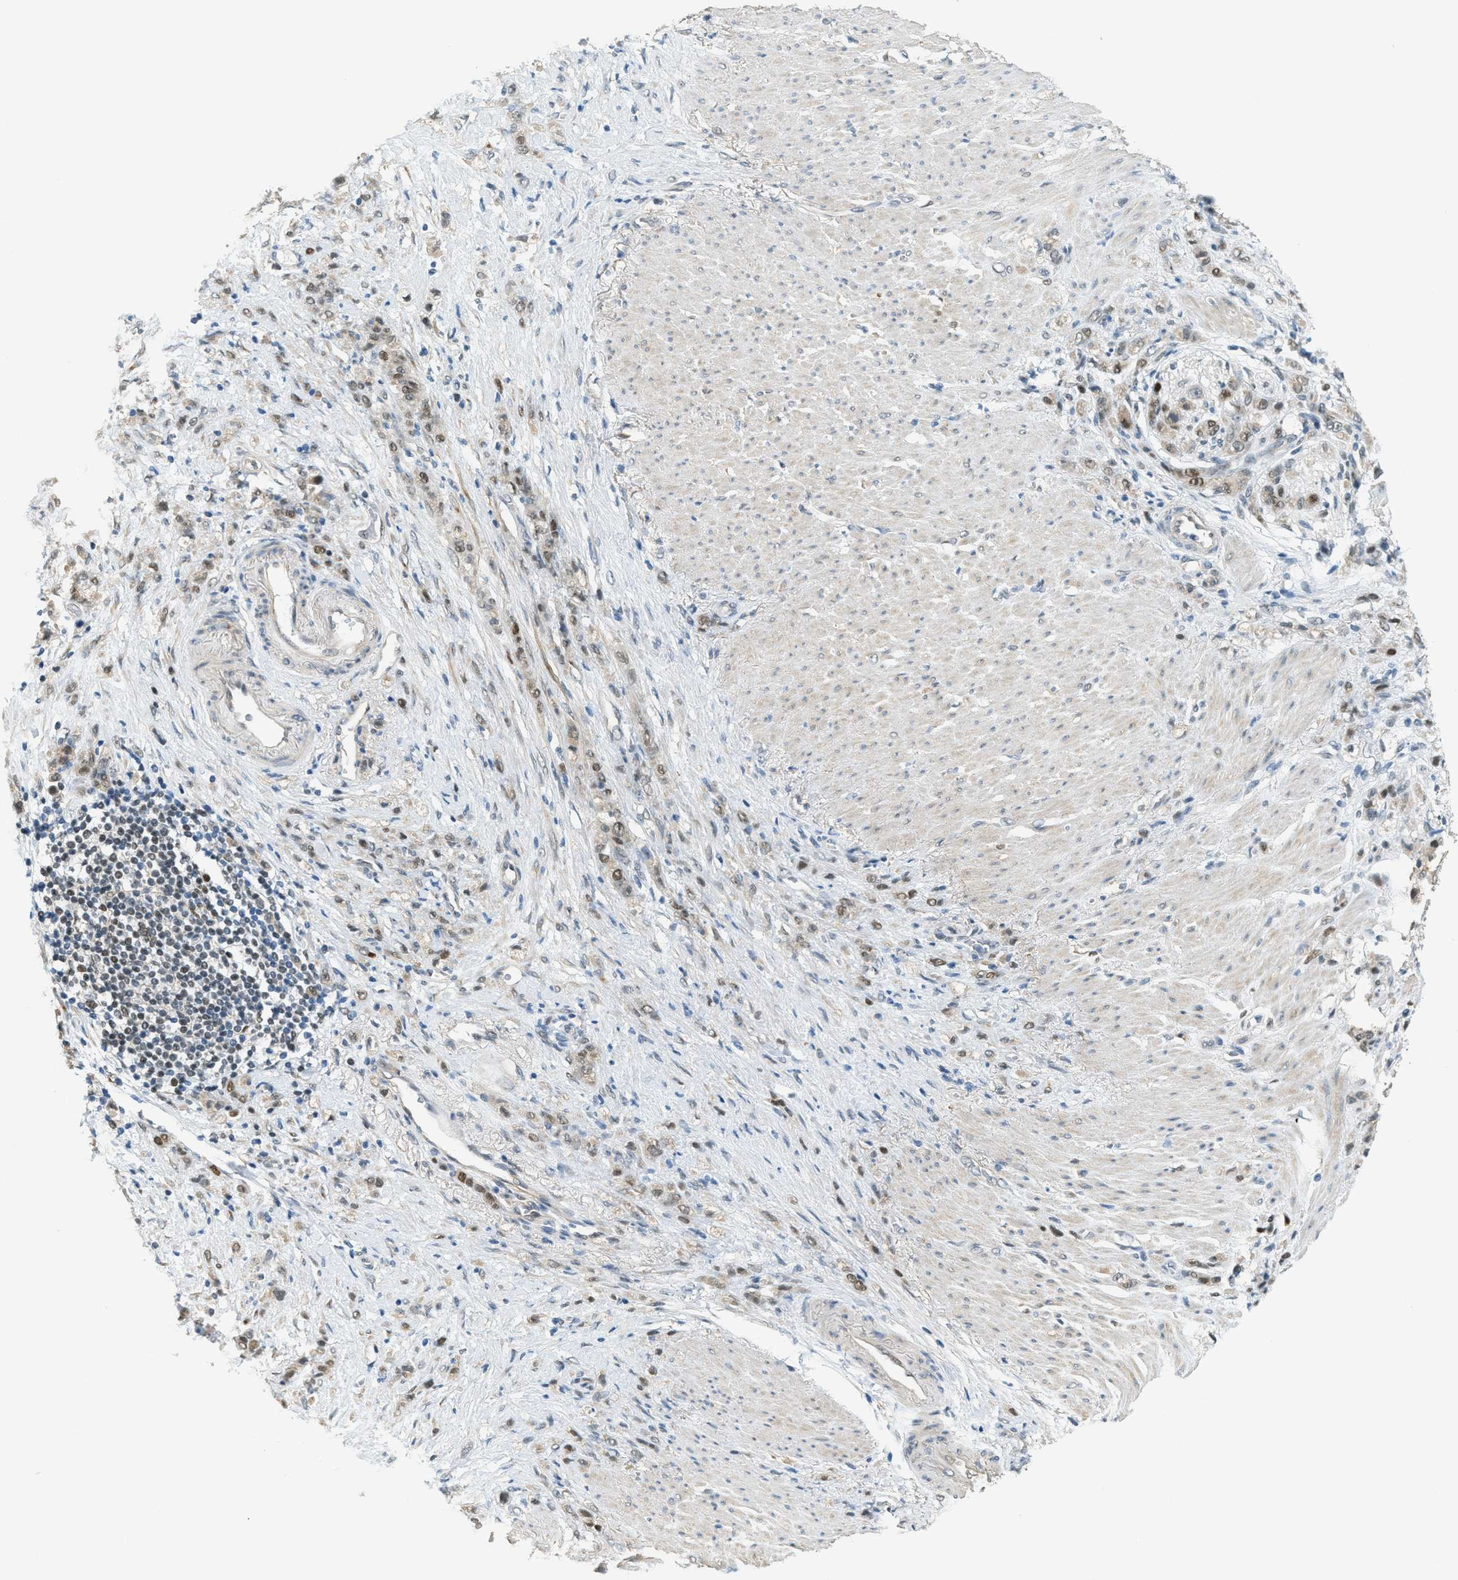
{"staining": {"intensity": "weak", "quantity": ">75%", "location": "nuclear"}, "tissue": "stomach cancer", "cell_type": "Tumor cells", "image_type": "cancer", "snomed": [{"axis": "morphology", "description": "Adenocarcinoma, NOS"}, {"axis": "topography", "description": "Stomach"}], "caption": "This is a micrograph of IHC staining of stomach cancer, which shows weak expression in the nuclear of tumor cells.", "gene": "TCF3", "patient": {"sex": "male", "age": 82}}